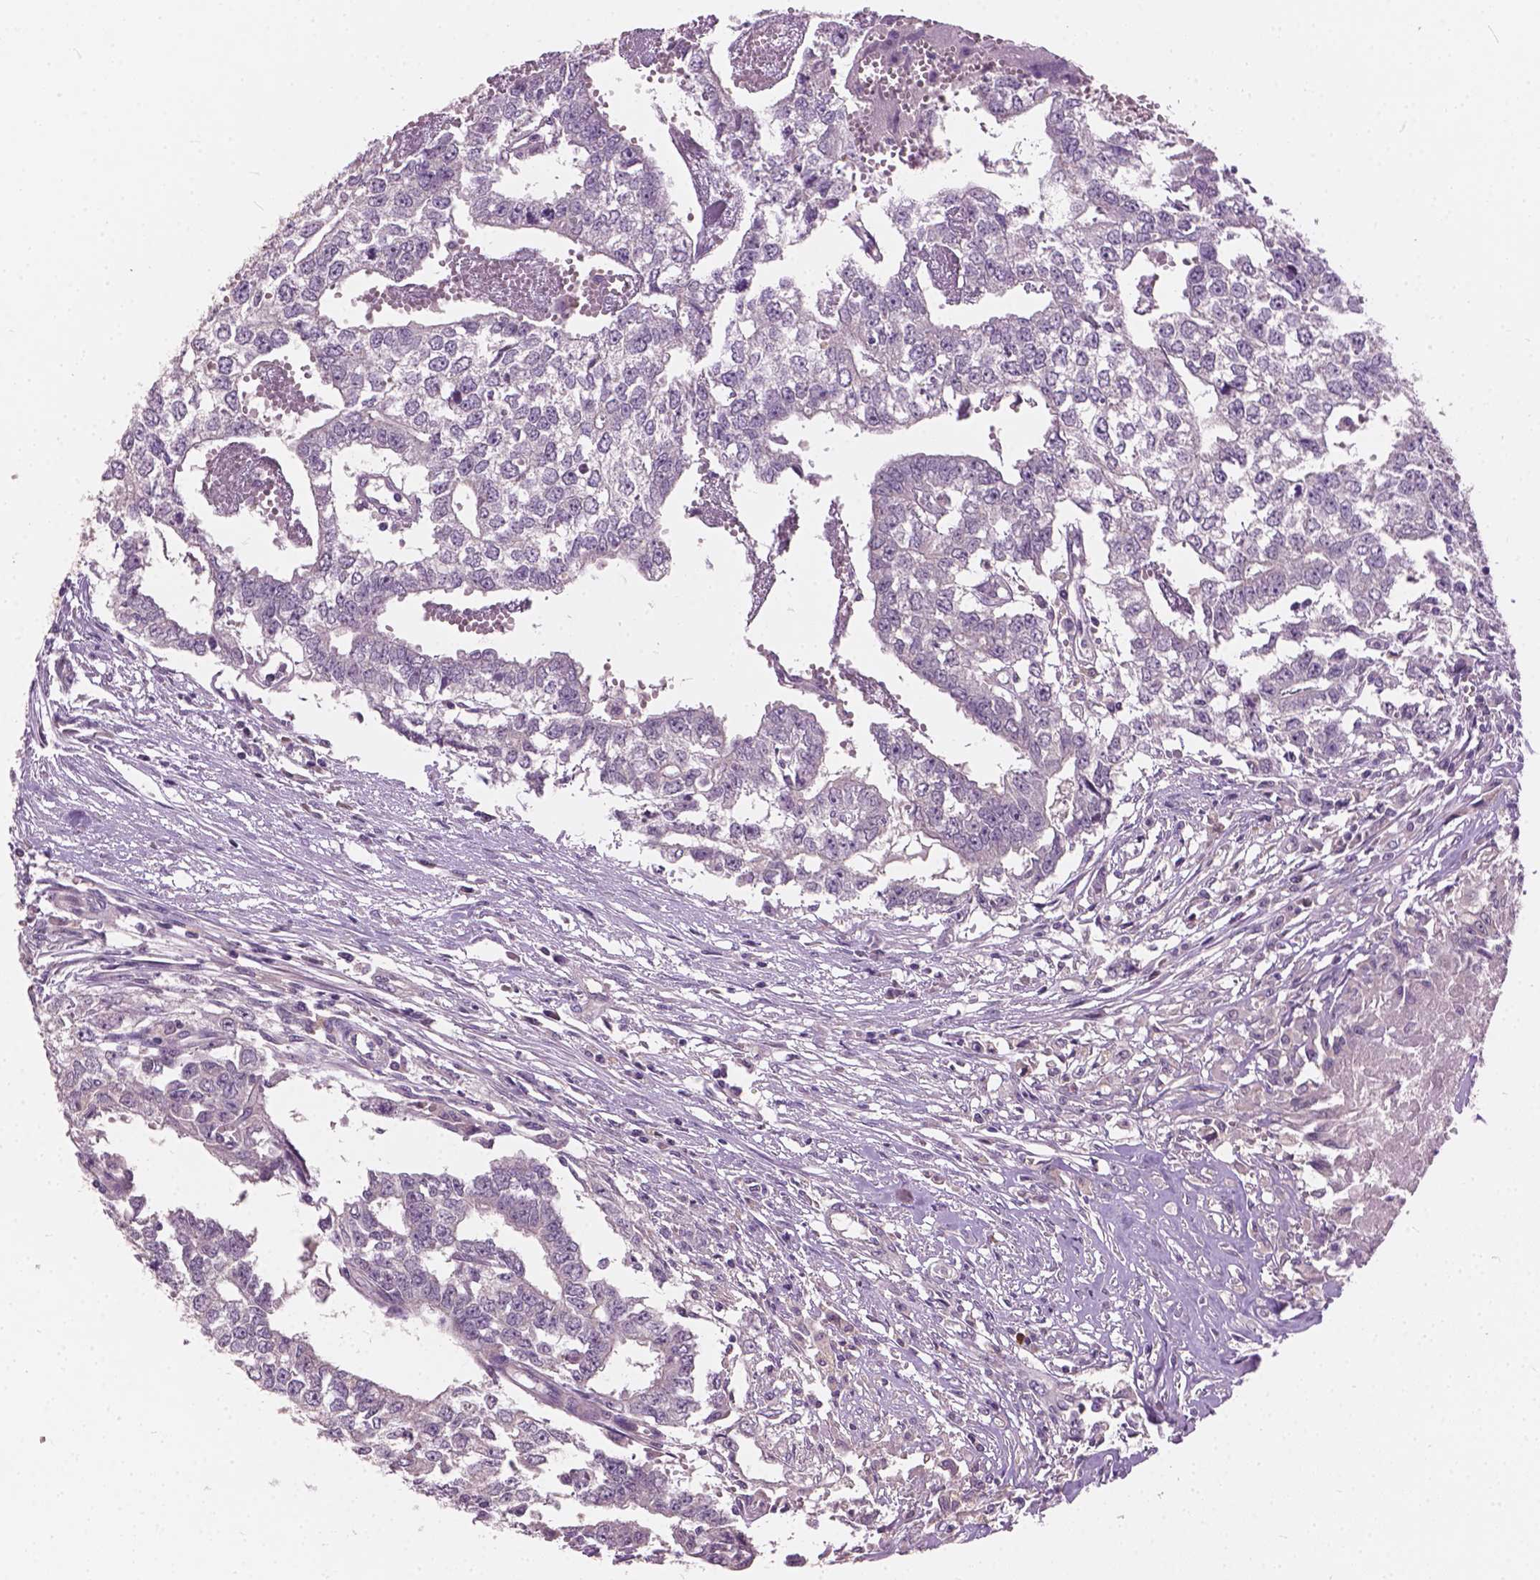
{"staining": {"intensity": "negative", "quantity": "none", "location": "none"}, "tissue": "testis cancer", "cell_type": "Tumor cells", "image_type": "cancer", "snomed": [{"axis": "morphology", "description": "Carcinoma, Embryonal, NOS"}, {"axis": "morphology", "description": "Teratoma, malignant, NOS"}, {"axis": "topography", "description": "Testis"}], "caption": "Testis cancer (embryonal carcinoma) was stained to show a protein in brown. There is no significant expression in tumor cells. (Stains: DAB (3,3'-diaminobenzidine) immunohistochemistry (IHC) with hematoxylin counter stain, Microscopy: brightfield microscopy at high magnification).", "gene": "KRT17", "patient": {"sex": "male", "age": 24}}